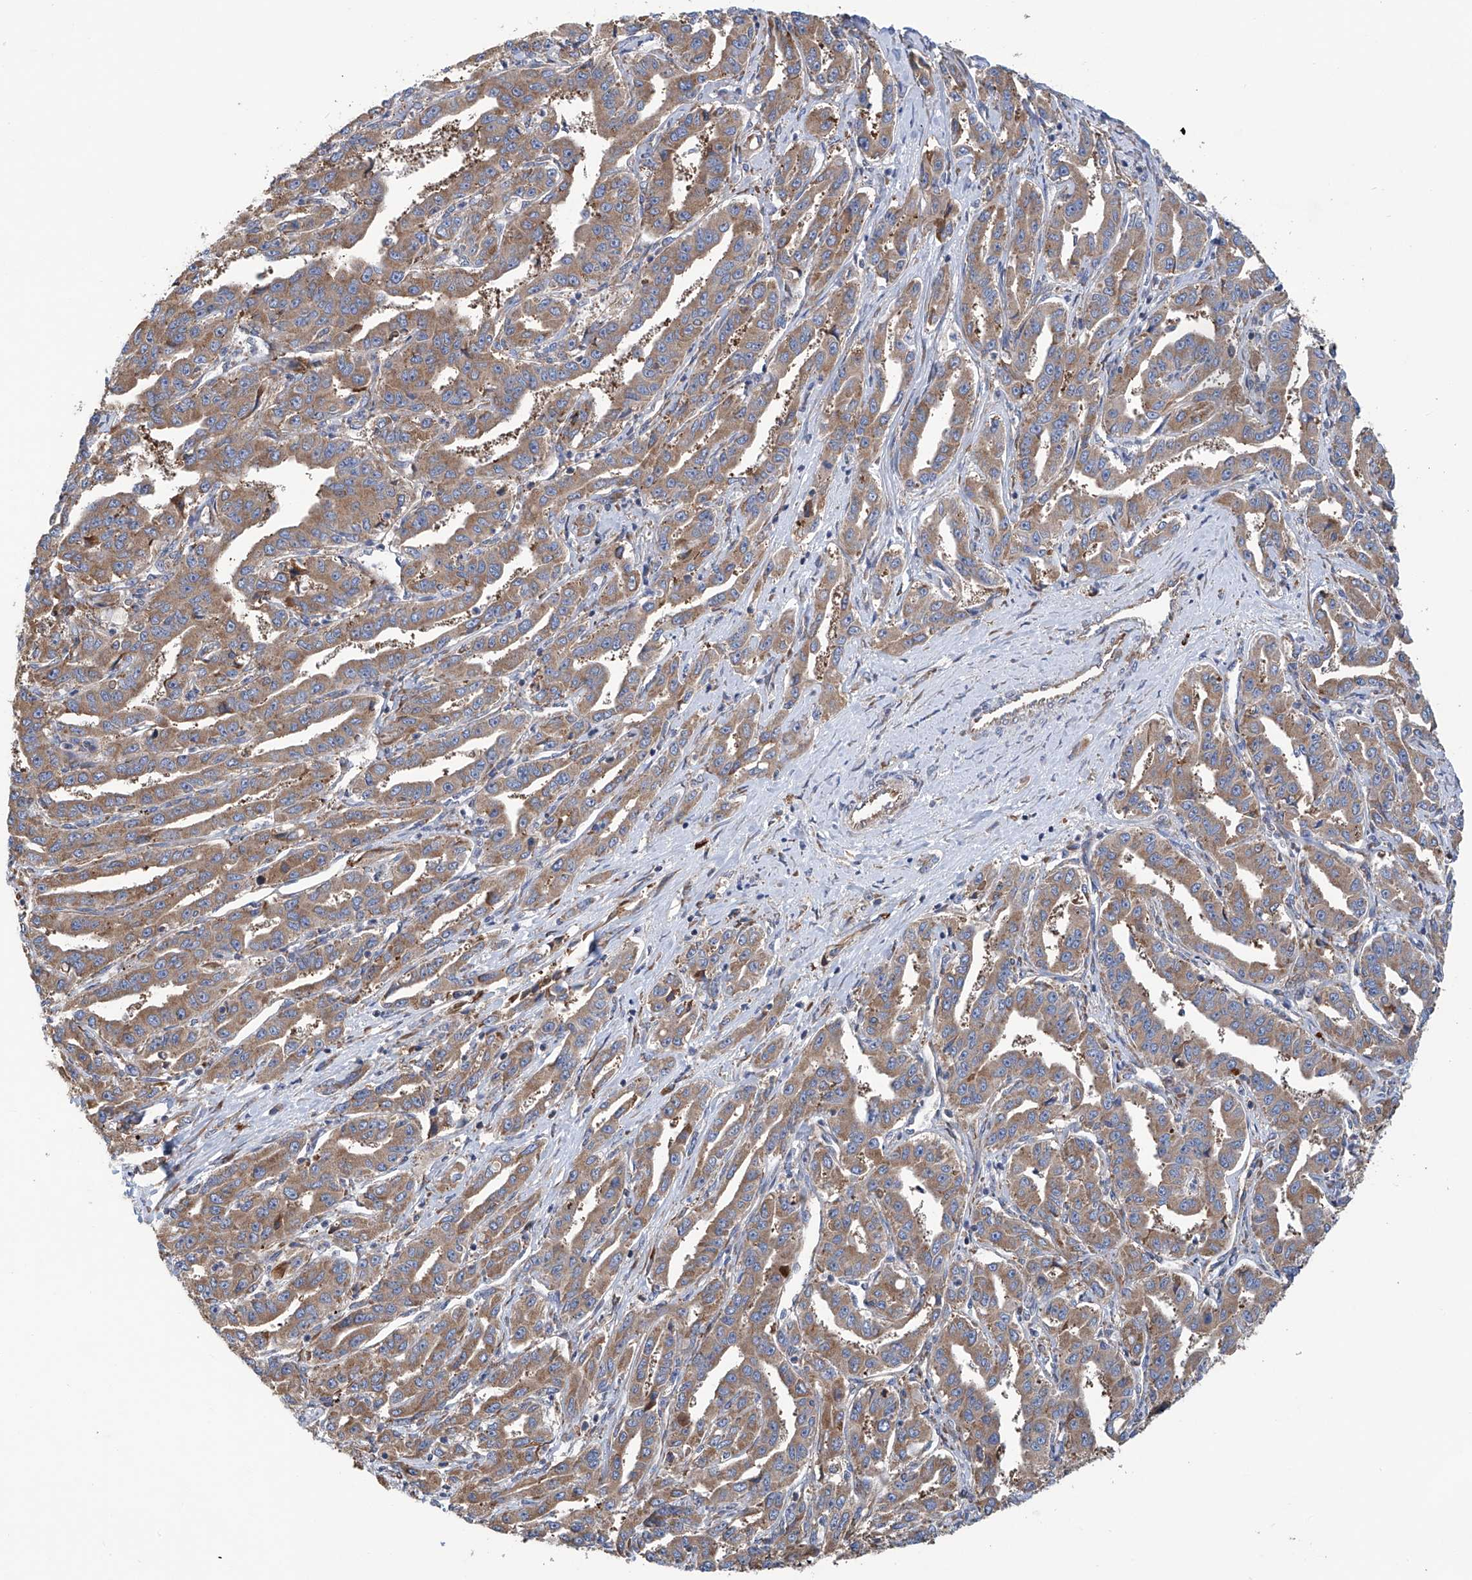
{"staining": {"intensity": "moderate", "quantity": ">75%", "location": "cytoplasmic/membranous"}, "tissue": "liver cancer", "cell_type": "Tumor cells", "image_type": "cancer", "snomed": [{"axis": "morphology", "description": "Cholangiocarcinoma"}, {"axis": "topography", "description": "Liver"}], "caption": "Immunohistochemistry (IHC) micrograph of human cholangiocarcinoma (liver) stained for a protein (brown), which demonstrates medium levels of moderate cytoplasmic/membranous staining in about >75% of tumor cells.", "gene": "SENP2", "patient": {"sex": "male", "age": 59}}